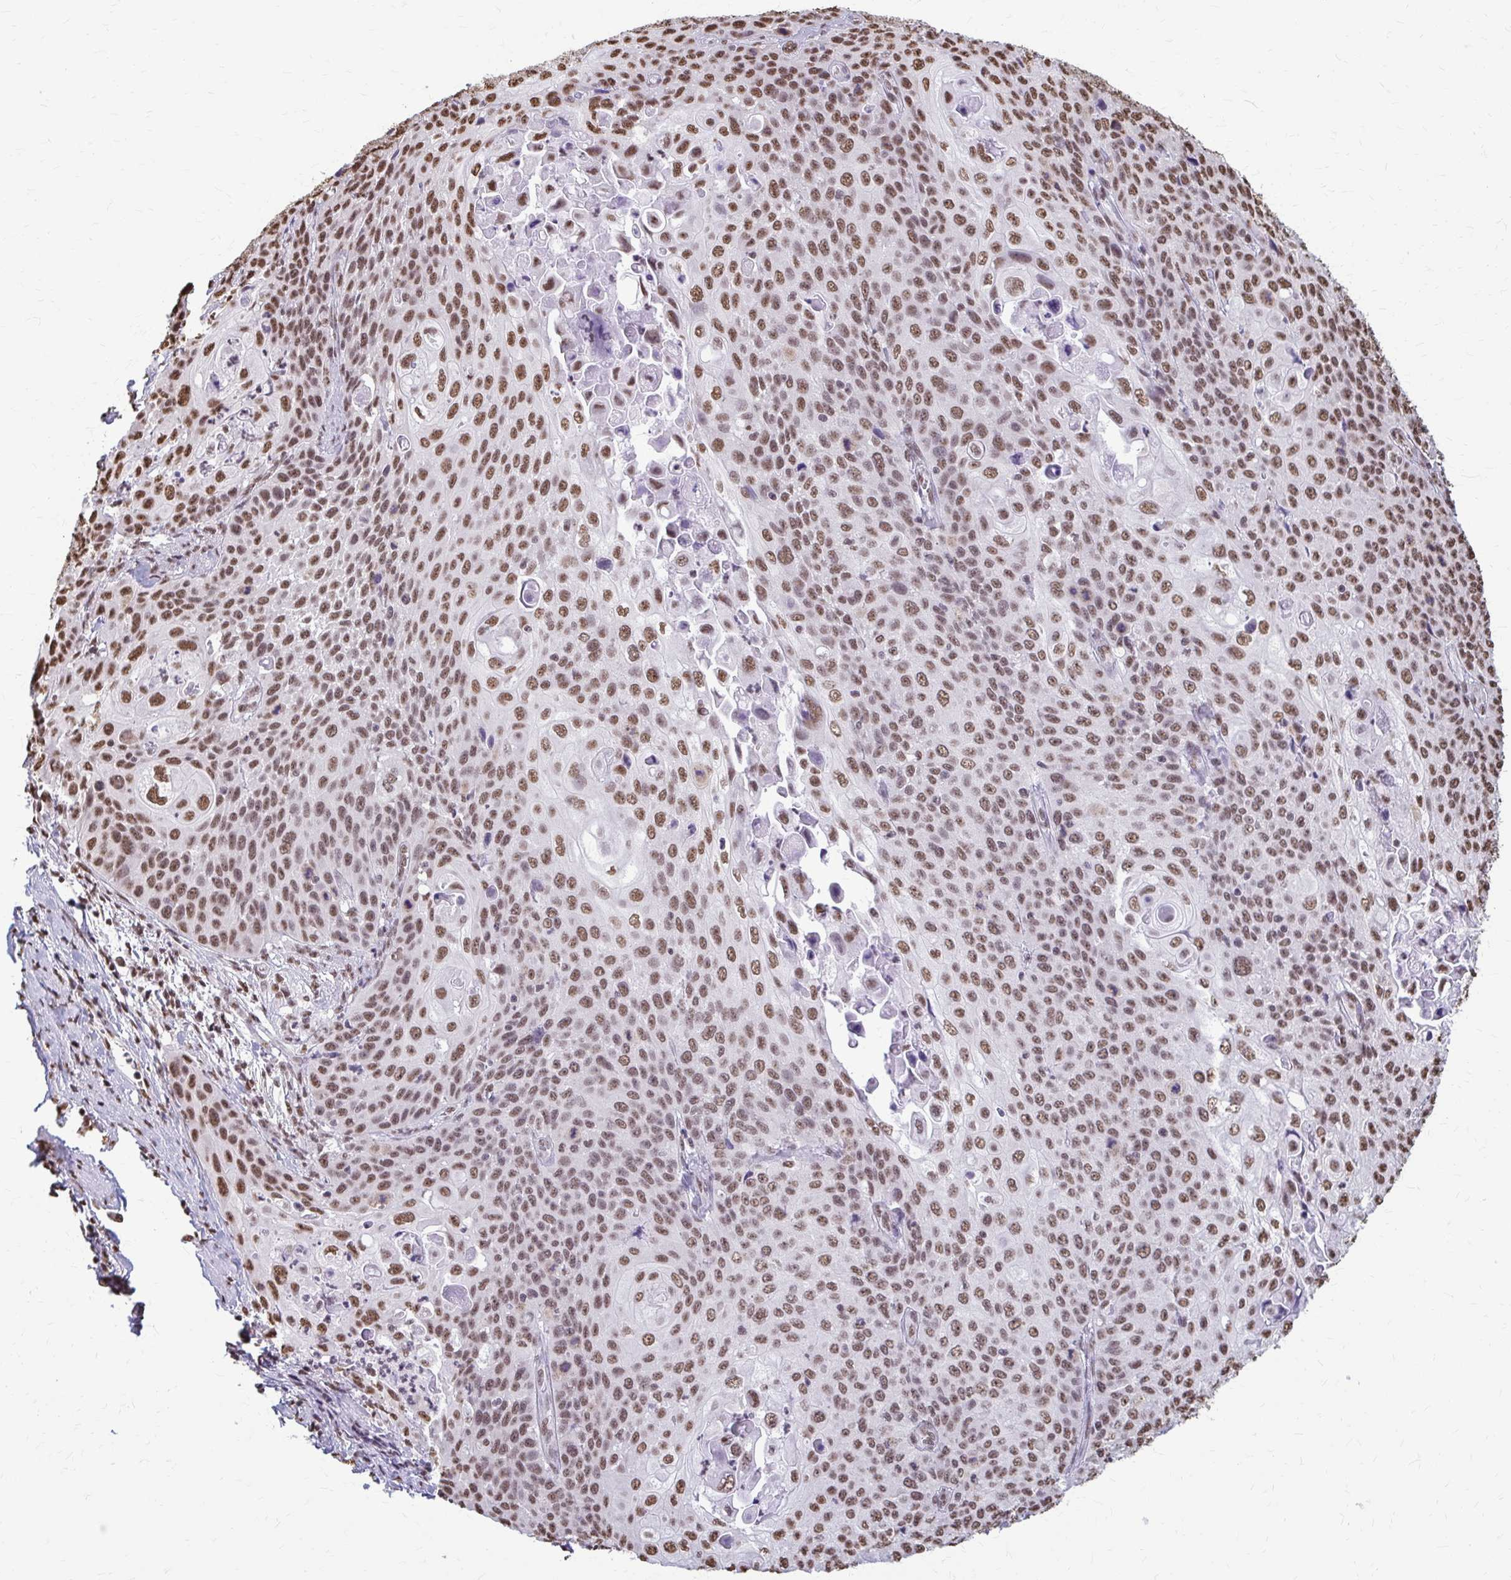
{"staining": {"intensity": "moderate", "quantity": ">75%", "location": "nuclear"}, "tissue": "cervical cancer", "cell_type": "Tumor cells", "image_type": "cancer", "snomed": [{"axis": "morphology", "description": "Squamous cell carcinoma, NOS"}, {"axis": "topography", "description": "Cervix"}], "caption": "Tumor cells reveal moderate nuclear expression in approximately >75% of cells in cervical squamous cell carcinoma.", "gene": "SNRPA", "patient": {"sex": "female", "age": 65}}